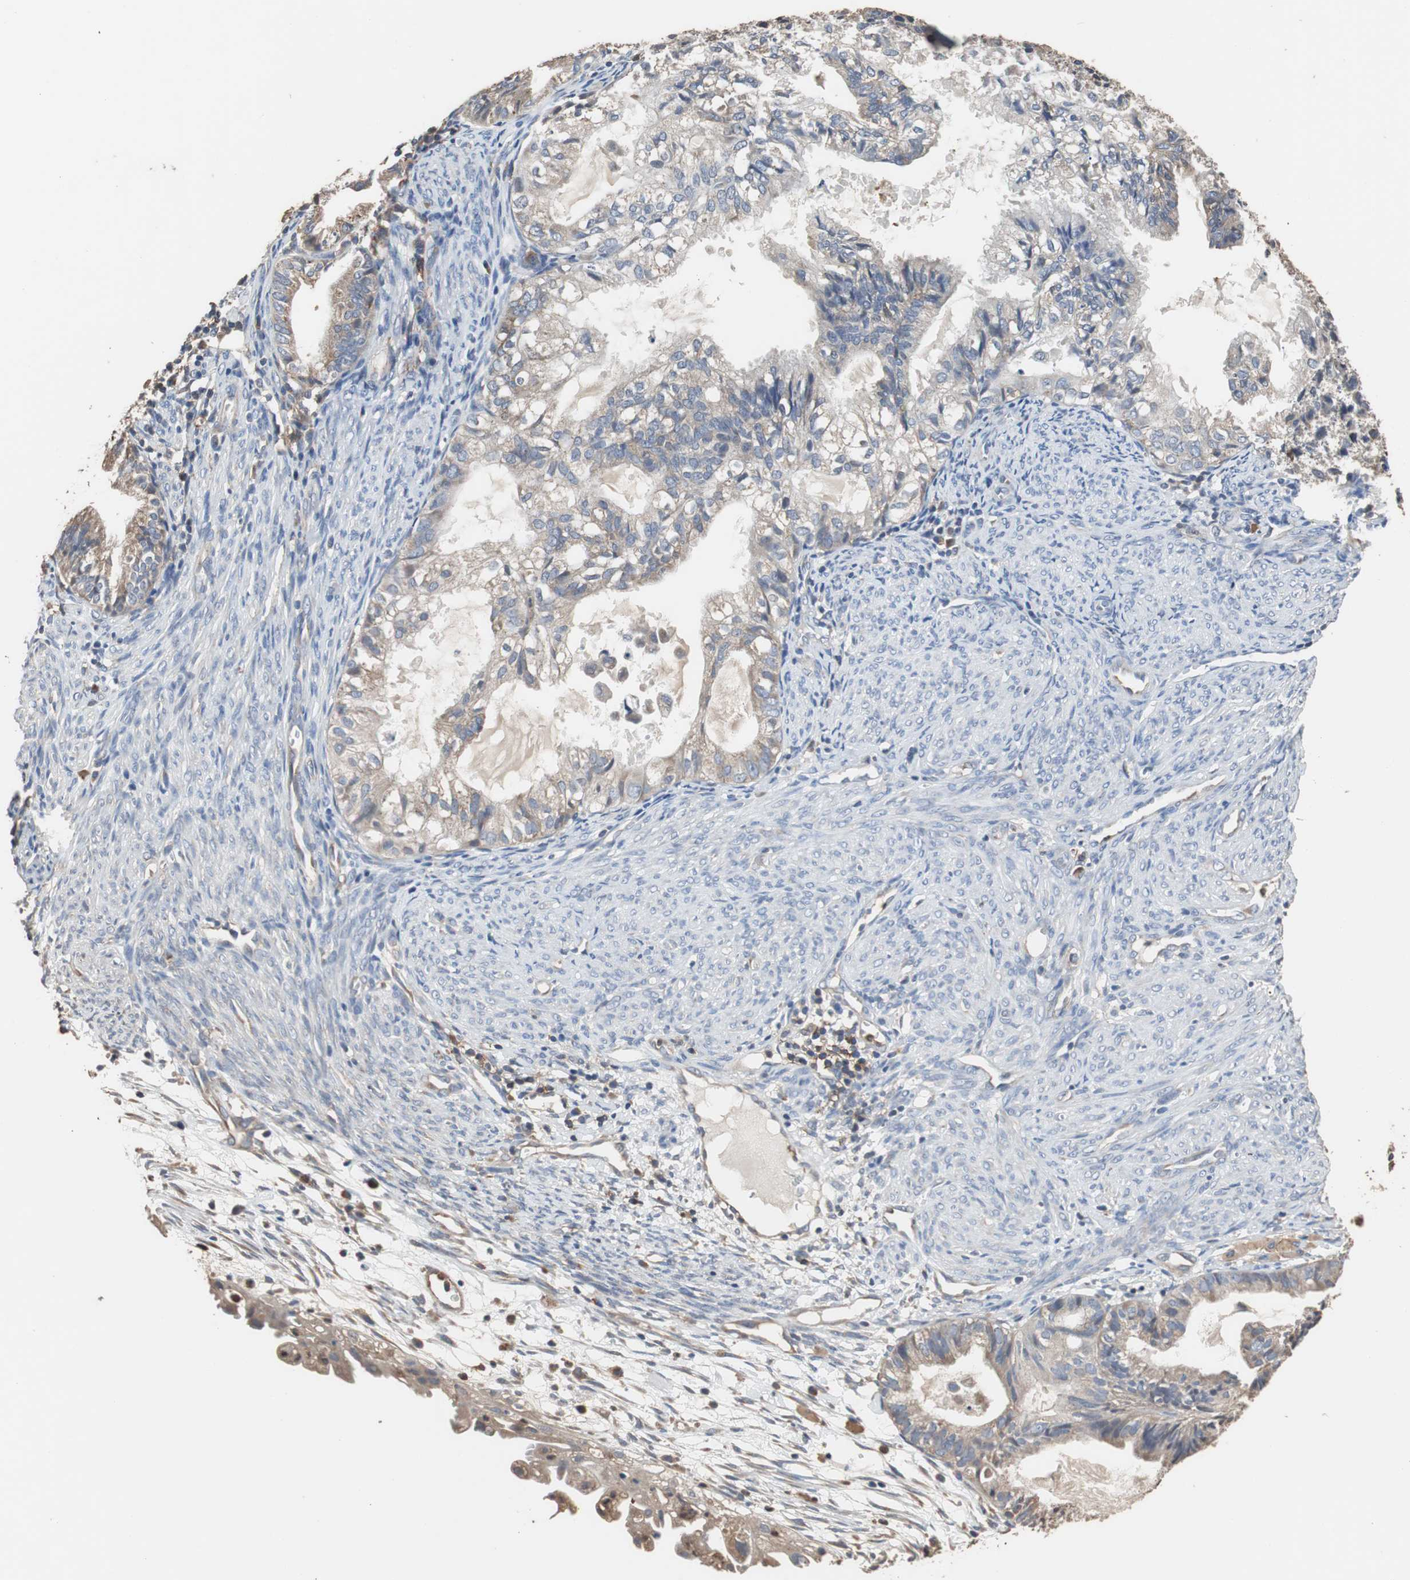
{"staining": {"intensity": "weak", "quantity": "25%-75%", "location": "cytoplasmic/membranous"}, "tissue": "cervical cancer", "cell_type": "Tumor cells", "image_type": "cancer", "snomed": [{"axis": "morphology", "description": "Normal tissue, NOS"}, {"axis": "morphology", "description": "Adenocarcinoma, NOS"}, {"axis": "topography", "description": "Cervix"}, {"axis": "topography", "description": "Endometrium"}], "caption": "Protein analysis of cervical cancer (adenocarcinoma) tissue demonstrates weak cytoplasmic/membranous staining in approximately 25%-75% of tumor cells. The staining was performed using DAB, with brown indicating positive protein expression. Nuclei are stained blue with hematoxylin.", "gene": "SCIMP", "patient": {"sex": "female", "age": 86}}